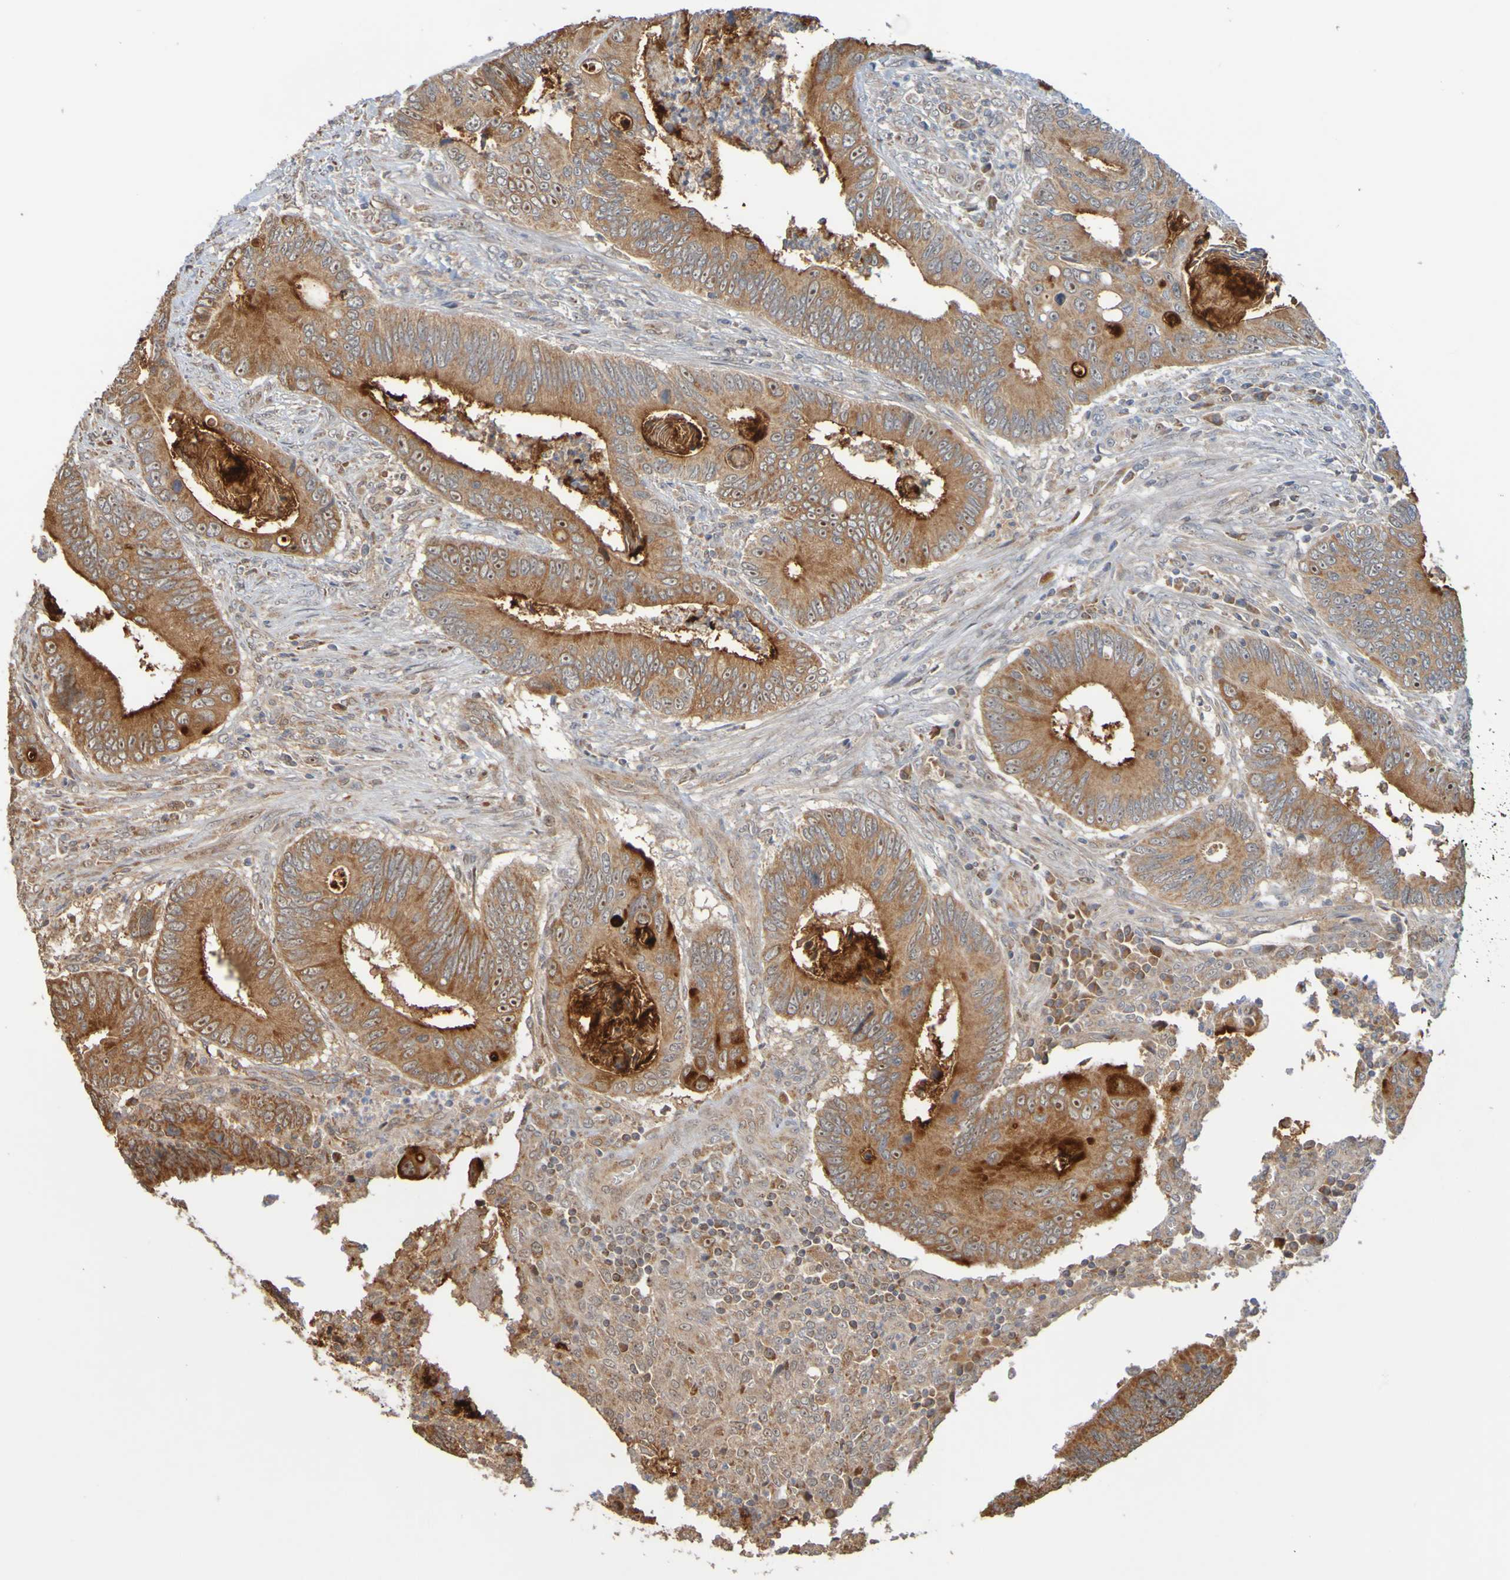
{"staining": {"intensity": "moderate", "quantity": ">75%", "location": "cytoplasmic/membranous,nuclear"}, "tissue": "colorectal cancer", "cell_type": "Tumor cells", "image_type": "cancer", "snomed": [{"axis": "morphology", "description": "Inflammation, NOS"}, {"axis": "morphology", "description": "Adenocarcinoma, NOS"}, {"axis": "topography", "description": "Colon"}], "caption": "This photomicrograph displays colorectal cancer stained with immunohistochemistry to label a protein in brown. The cytoplasmic/membranous and nuclear of tumor cells show moderate positivity for the protein. Nuclei are counter-stained blue.", "gene": "TMBIM1", "patient": {"sex": "male", "age": 72}}